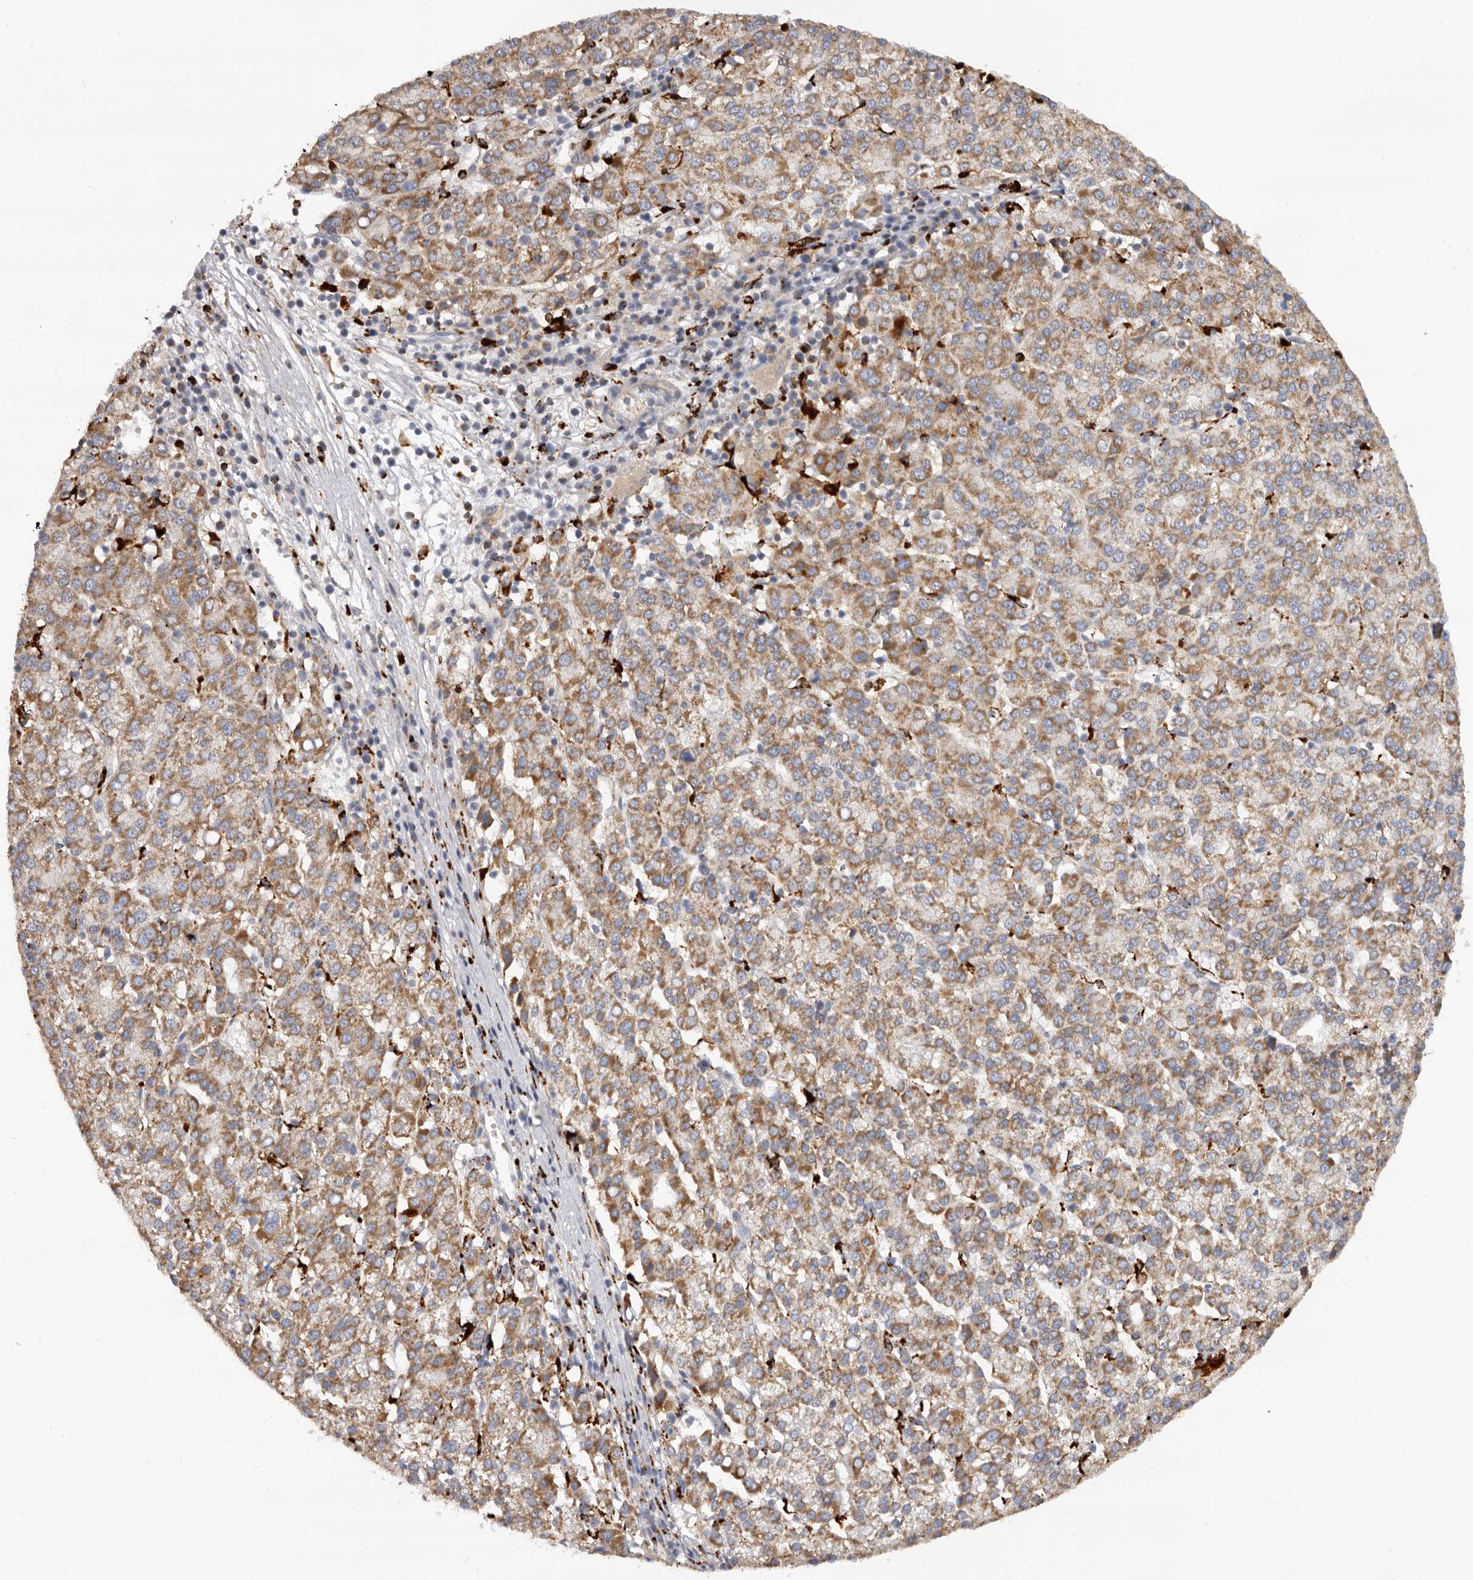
{"staining": {"intensity": "moderate", "quantity": ">75%", "location": "cytoplasmic/membranous"}, "tissue": "liver cancer", "cell_type": "Tumor cells", "image_type": "cancer", "snomed": [{"axis": "morphology", "description": "Carcinoma, Hepatocellular, NOS"}, {"axis": "topography", "description": "Liver"}], "caption": "Tumor cells demonstrate moderate cytoplasmic/membranous staining in about >75% of cells in liver hepatocellular carcinoma.", "gene": "MECR", "patient": {"sex": "female", "age": 58}}